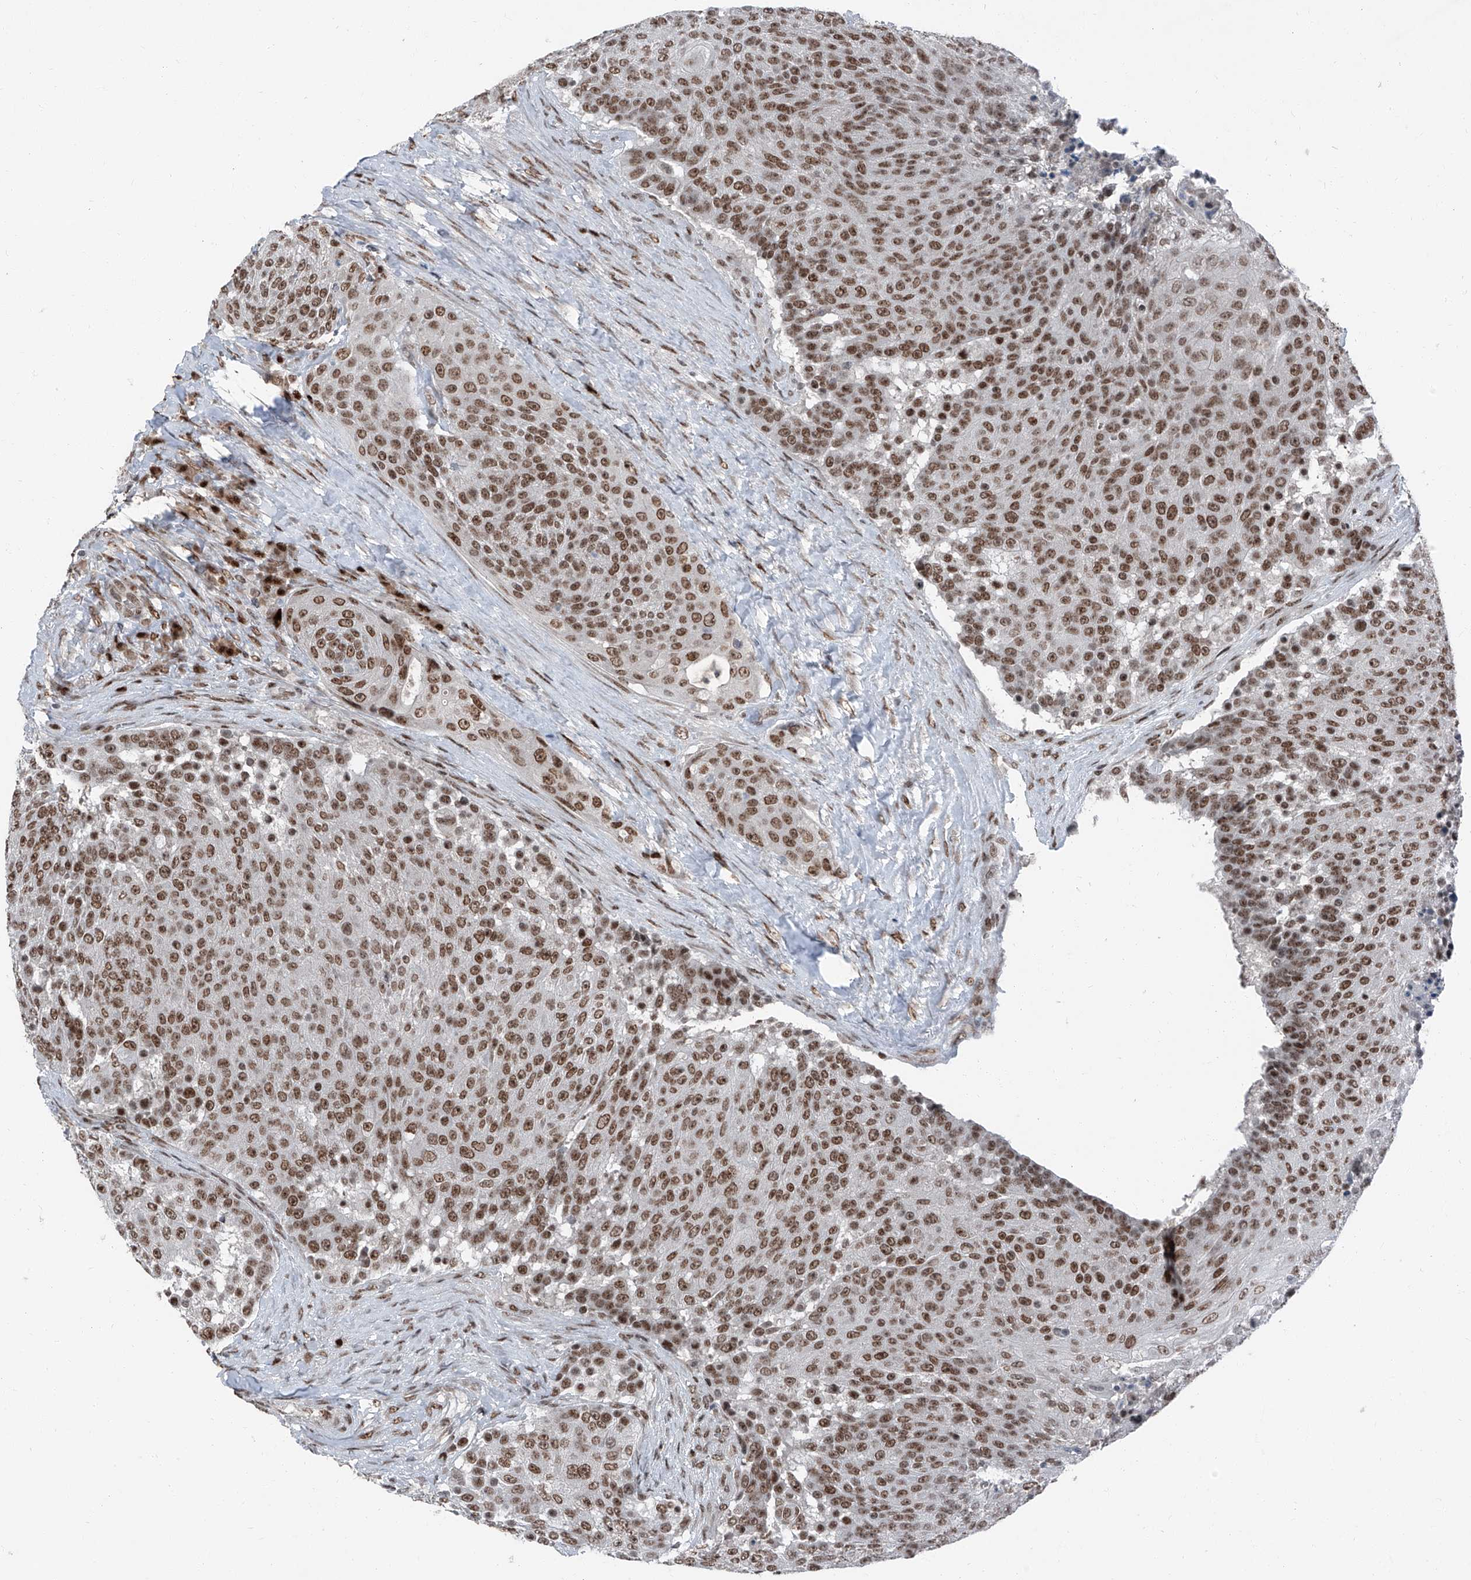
{"staining": {"intensity": "moderate", "quantity": ">75%", "location": "nuclear"}, "tissue": "urothelial cancer", "cell_type": "Tumor cells", "image_type": "cancer", "snomed": [{"axis": "morphology", "description": "Urothelial carcinoma, High grade"}, {"axis": "topography", "description": "Urinary bladder"}], "caption": "Immunohistochemistry (IHC) (DAB (3,3'-diaminobenzidine)) staining of human high-grade urothelial carcinoma demonstrates moderate nuclear protein expression in about >75% of tumor cells.", "gene": "BMI1", "patient": {"sex": "female", "age": 63}}